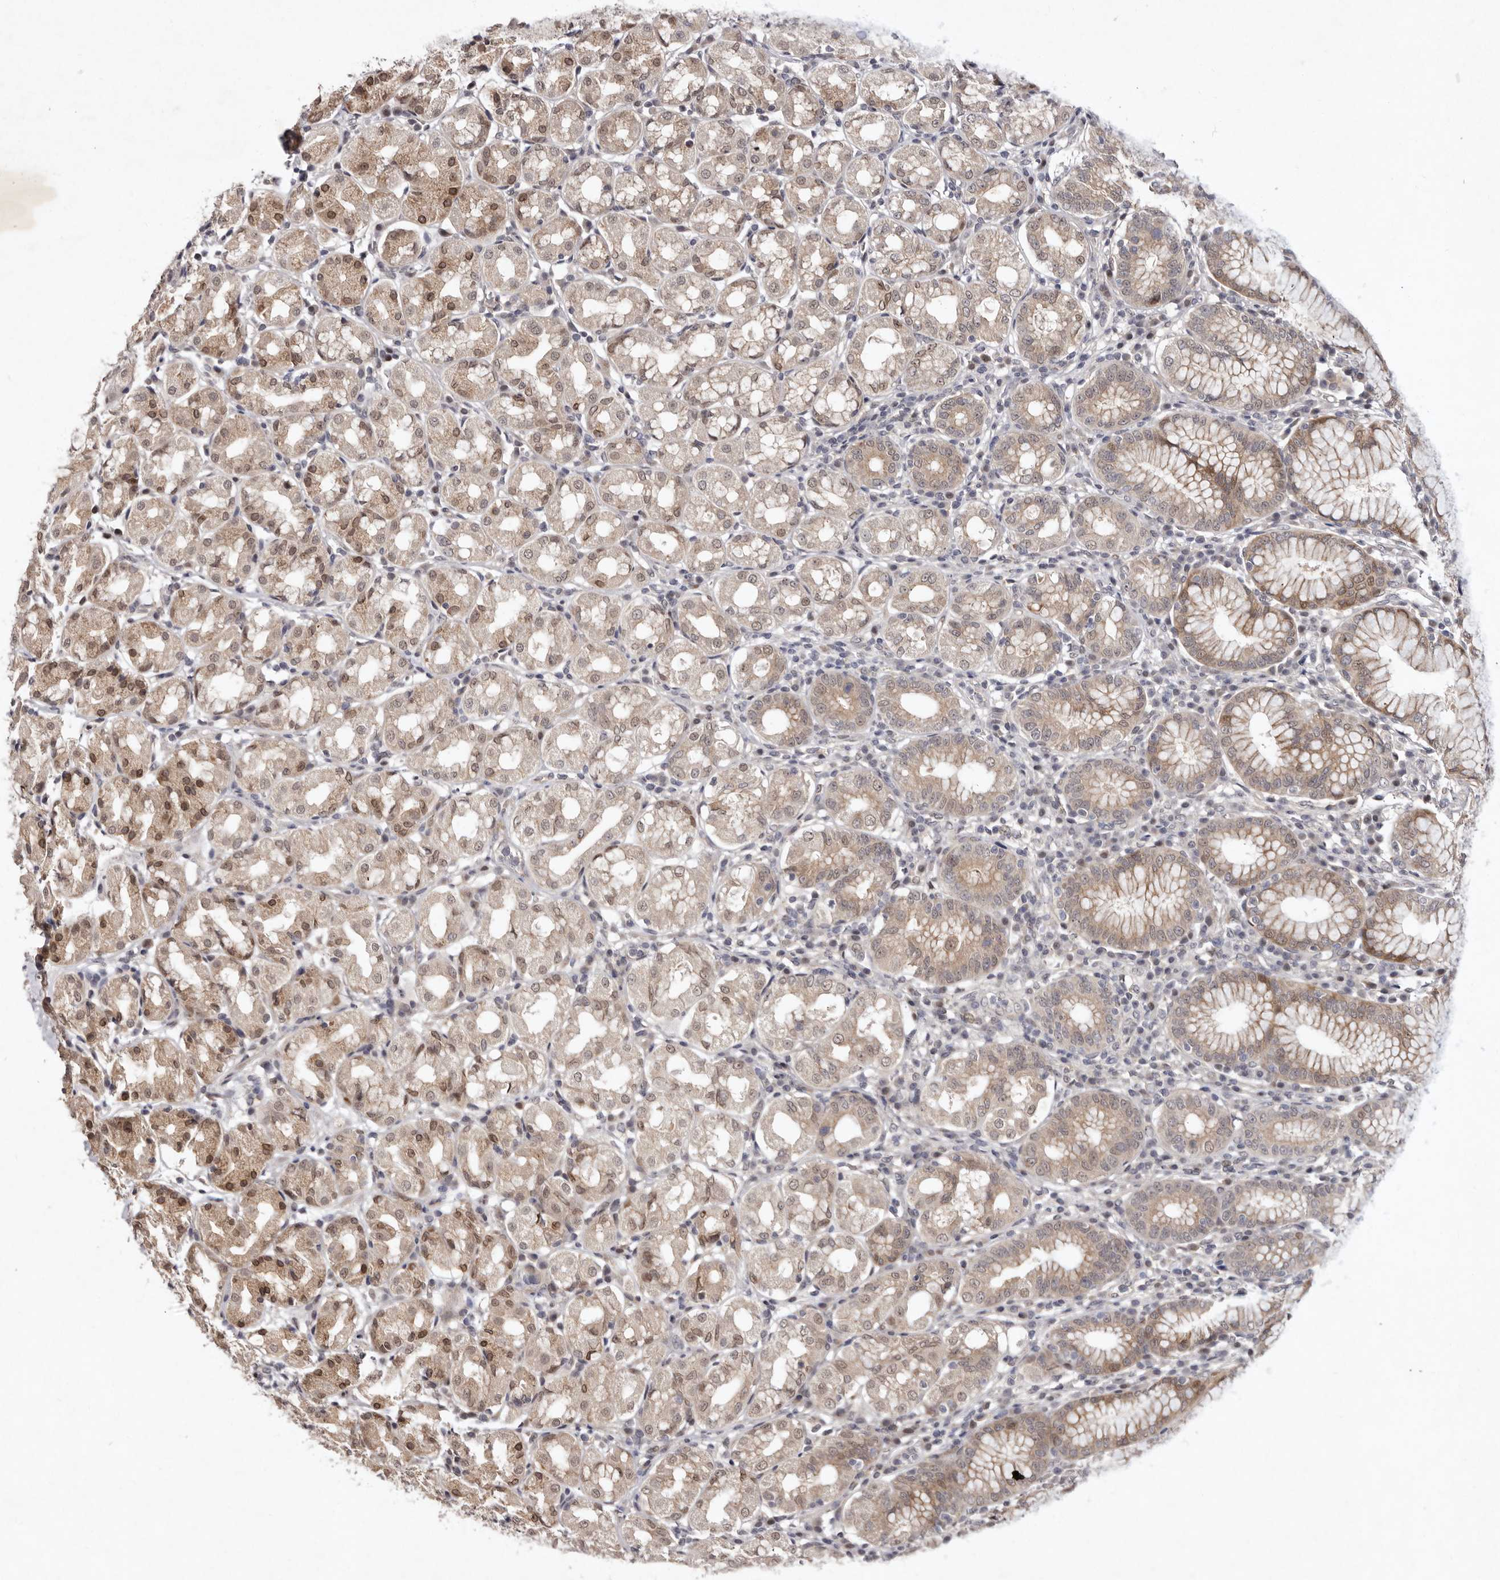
{"staining": {"intensity": "moderate", "quantity": "25%-75%", "location": "cytoplasmic/membranous,nuclear"}, "tissue": "stomach", "cell_type": "Glandular cells", "image_type": "normal", "snomed": [{"axis": "morphology", "description": "Normal tissue, NOS"}, {"axis": "topography", "description": "Stomach"}, {"axis": "topography", "description": "Stomach, lower"}], "caption": "Benign stomach reveals moderate cytoplasmic/membranous,nuclear positivity in approximately 25%-75% of glandular cells.", "gene": "ABL1", "patient": {"sex": "female", "age": 56}}